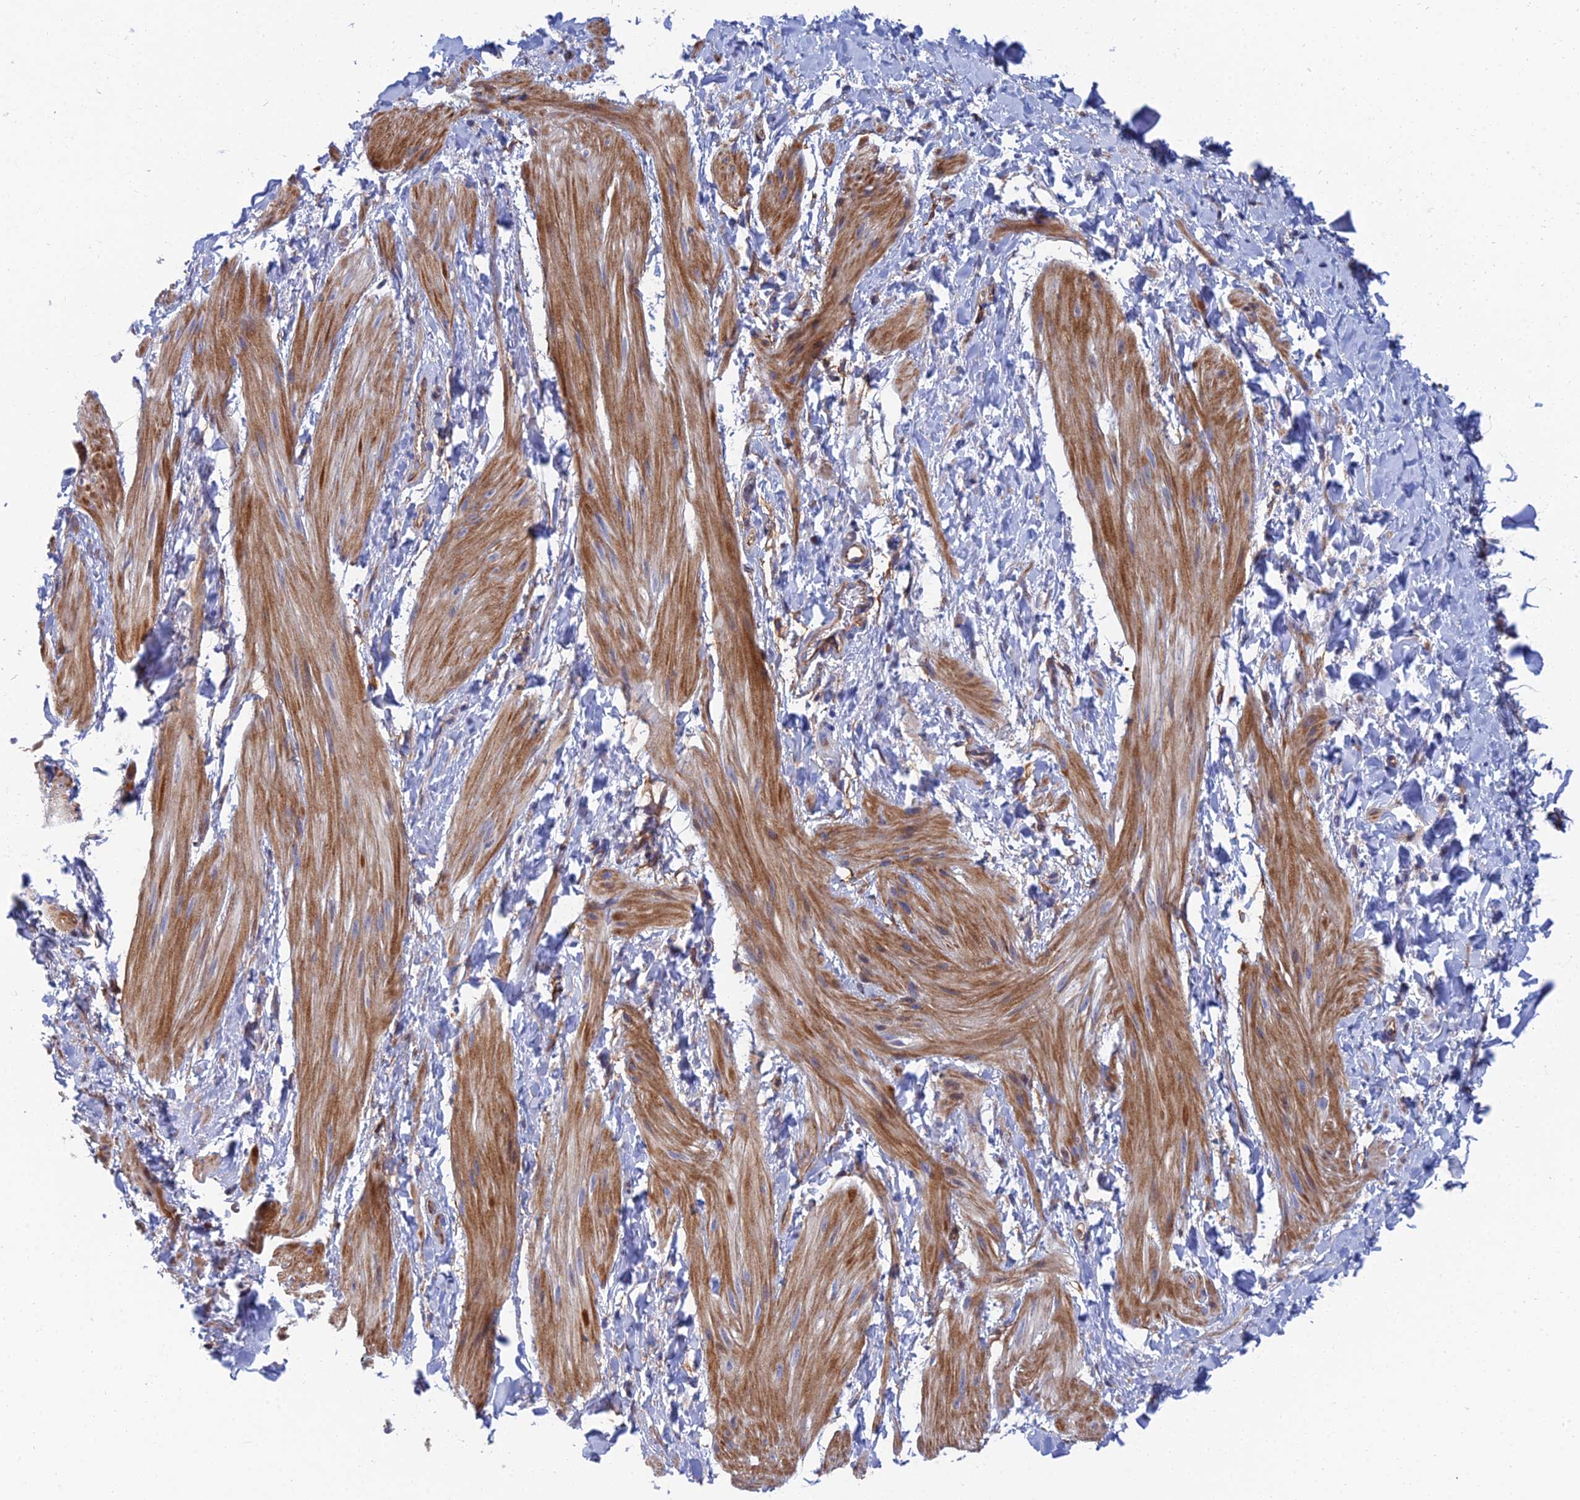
{"staining": {"intensity": "moderate", "quantity": "<25%", "location": "cytoplasmic/membranous"}, "tissue": "smooth muscle", "cell_type": "Smooth muscle cells", "image_type": "normal", "snomed": [{"axis": "morphology", "description": "Normal tissue, NOS"}, {"axis": "topography", "description": "Smooth muscle"}], "caption": "Immunohistochemical staining of normal smooth muscle demonstrates moderate cytoplasmic/membranous protein staining in about <25% of smooth muscle cells.", "gene": "TRIM43B", "patient": {"sex": "male", "age": 16}}